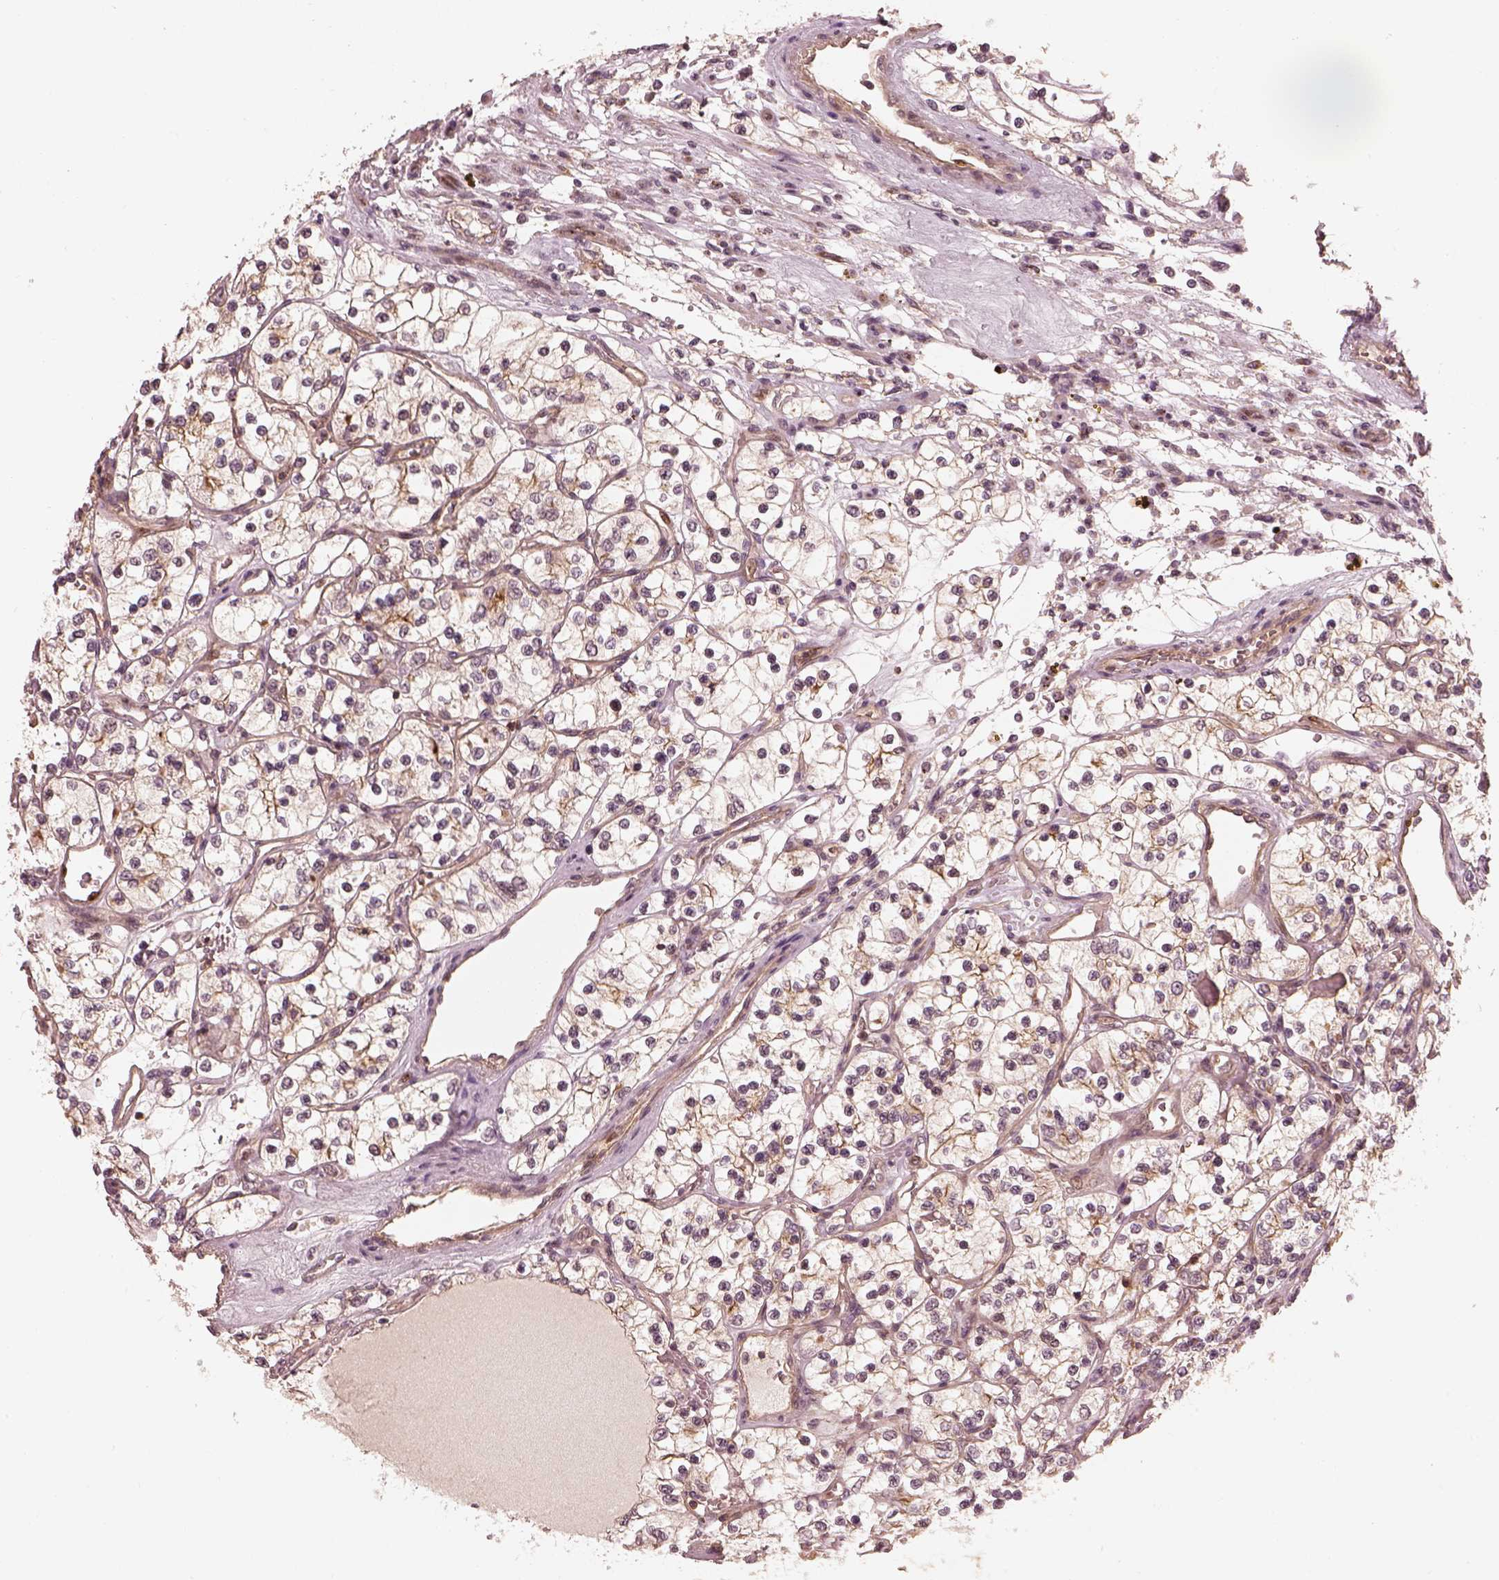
{"staining": {"intensity": "strong", "quantity": "<25%", "location": "cytoplasmic/membranous"}, "tissue": "renal cancer", "cell_type": "Tumor cells", "image_type": "cancer", "snomed": [{"axis": "morphology", "description": "Adenocarcinoma, NOS"}, {"axis": "topography", "description": "Kidney"}], "caption": "The micrograph shows a brown stain indicating the presence of a protein in the cytoplasmic/membranous of tumor cells in adenocarcinoma (renal).", "gene": "FAM107B", "patient": {"sex": "female", "age": 69}}